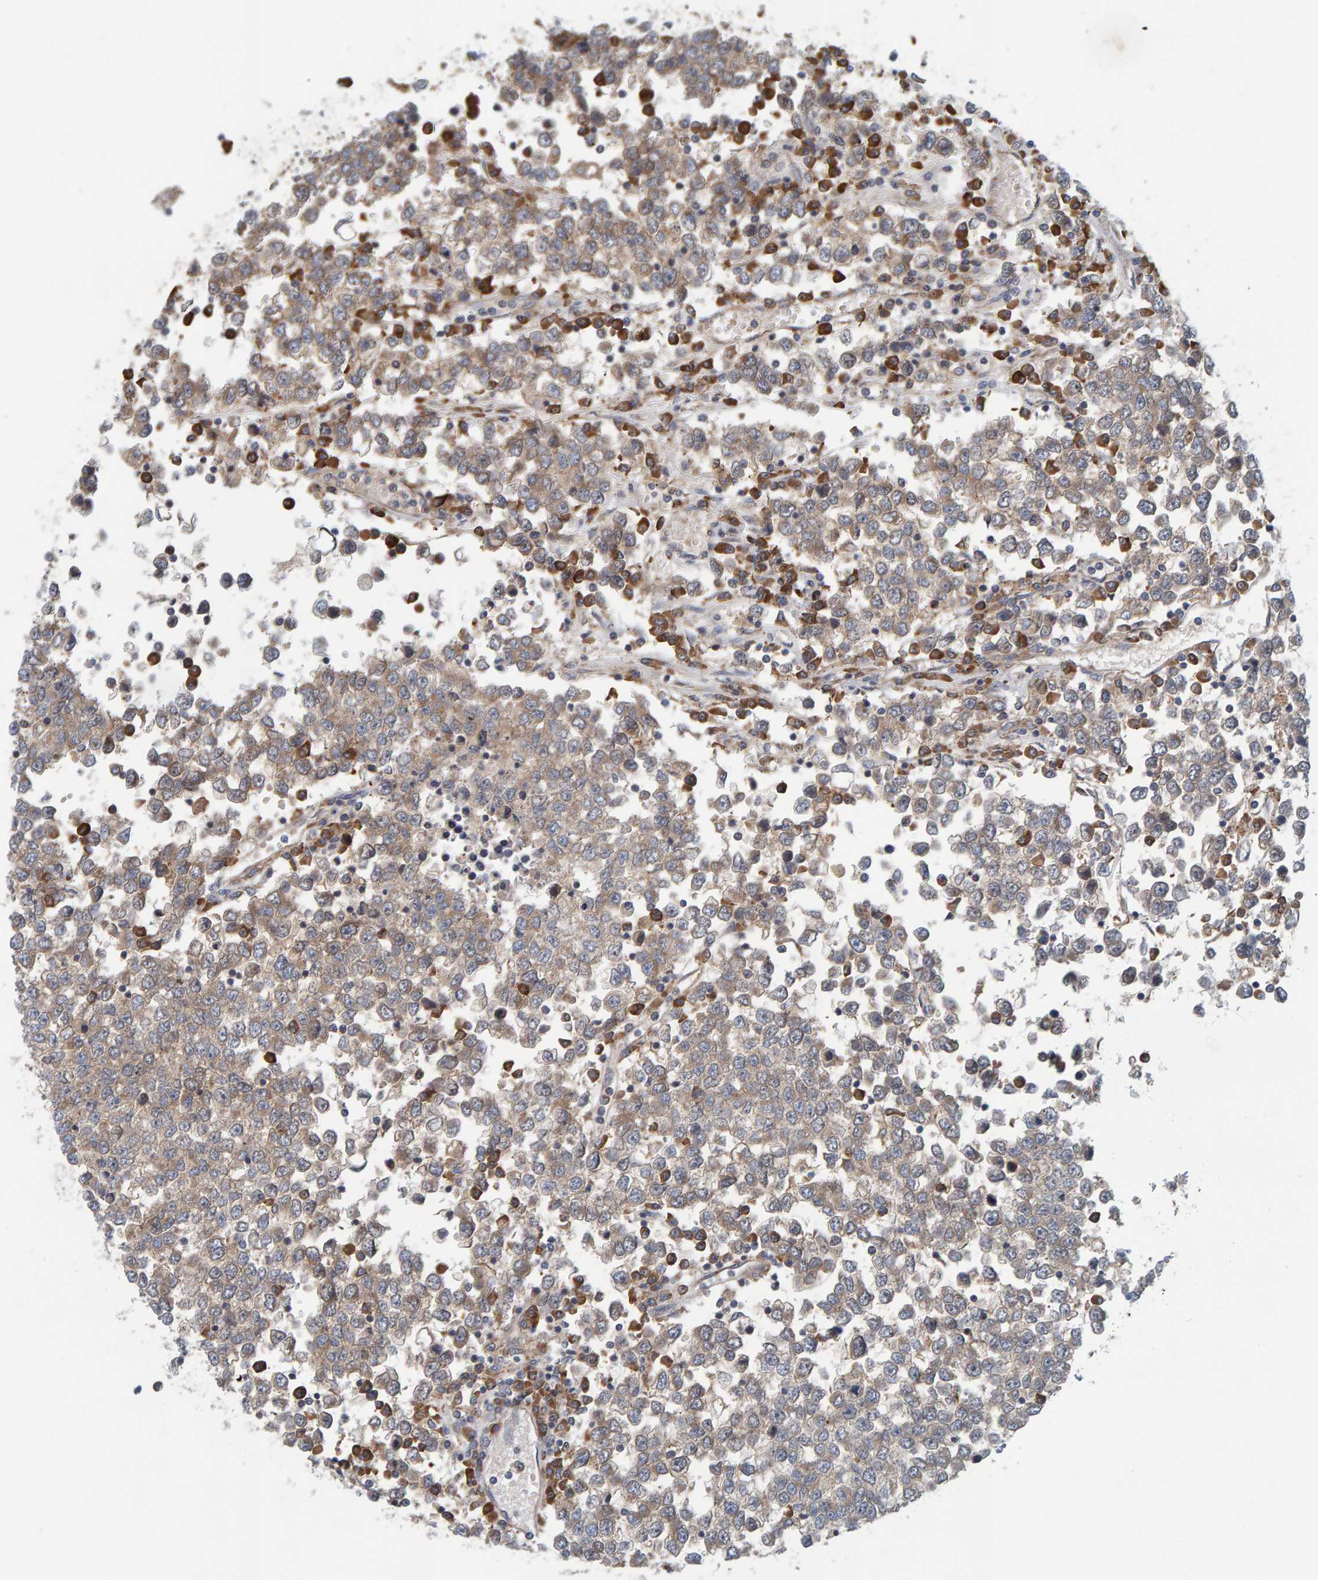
{"staining": {"intensity": "moderate", "quantity": ">75%", "location": "cytoplasmic/membranous"}, "tissue": "testis cancer", "cell_type": "Tumor cells", "image_type": "cancer", "snomed": [{"axis": "morphology", "description": "Seminoma, NOS"}, {"axis": "topography", "description": "Testis"}], "caption": "Protein staining exhibits moderate cytoplasmic/membranous positivity in approximately >75% of tumor cells in testis cancer (seminoma).", "gene": "BAIAP2", "patient": {"sex": "male", "age": 65}}